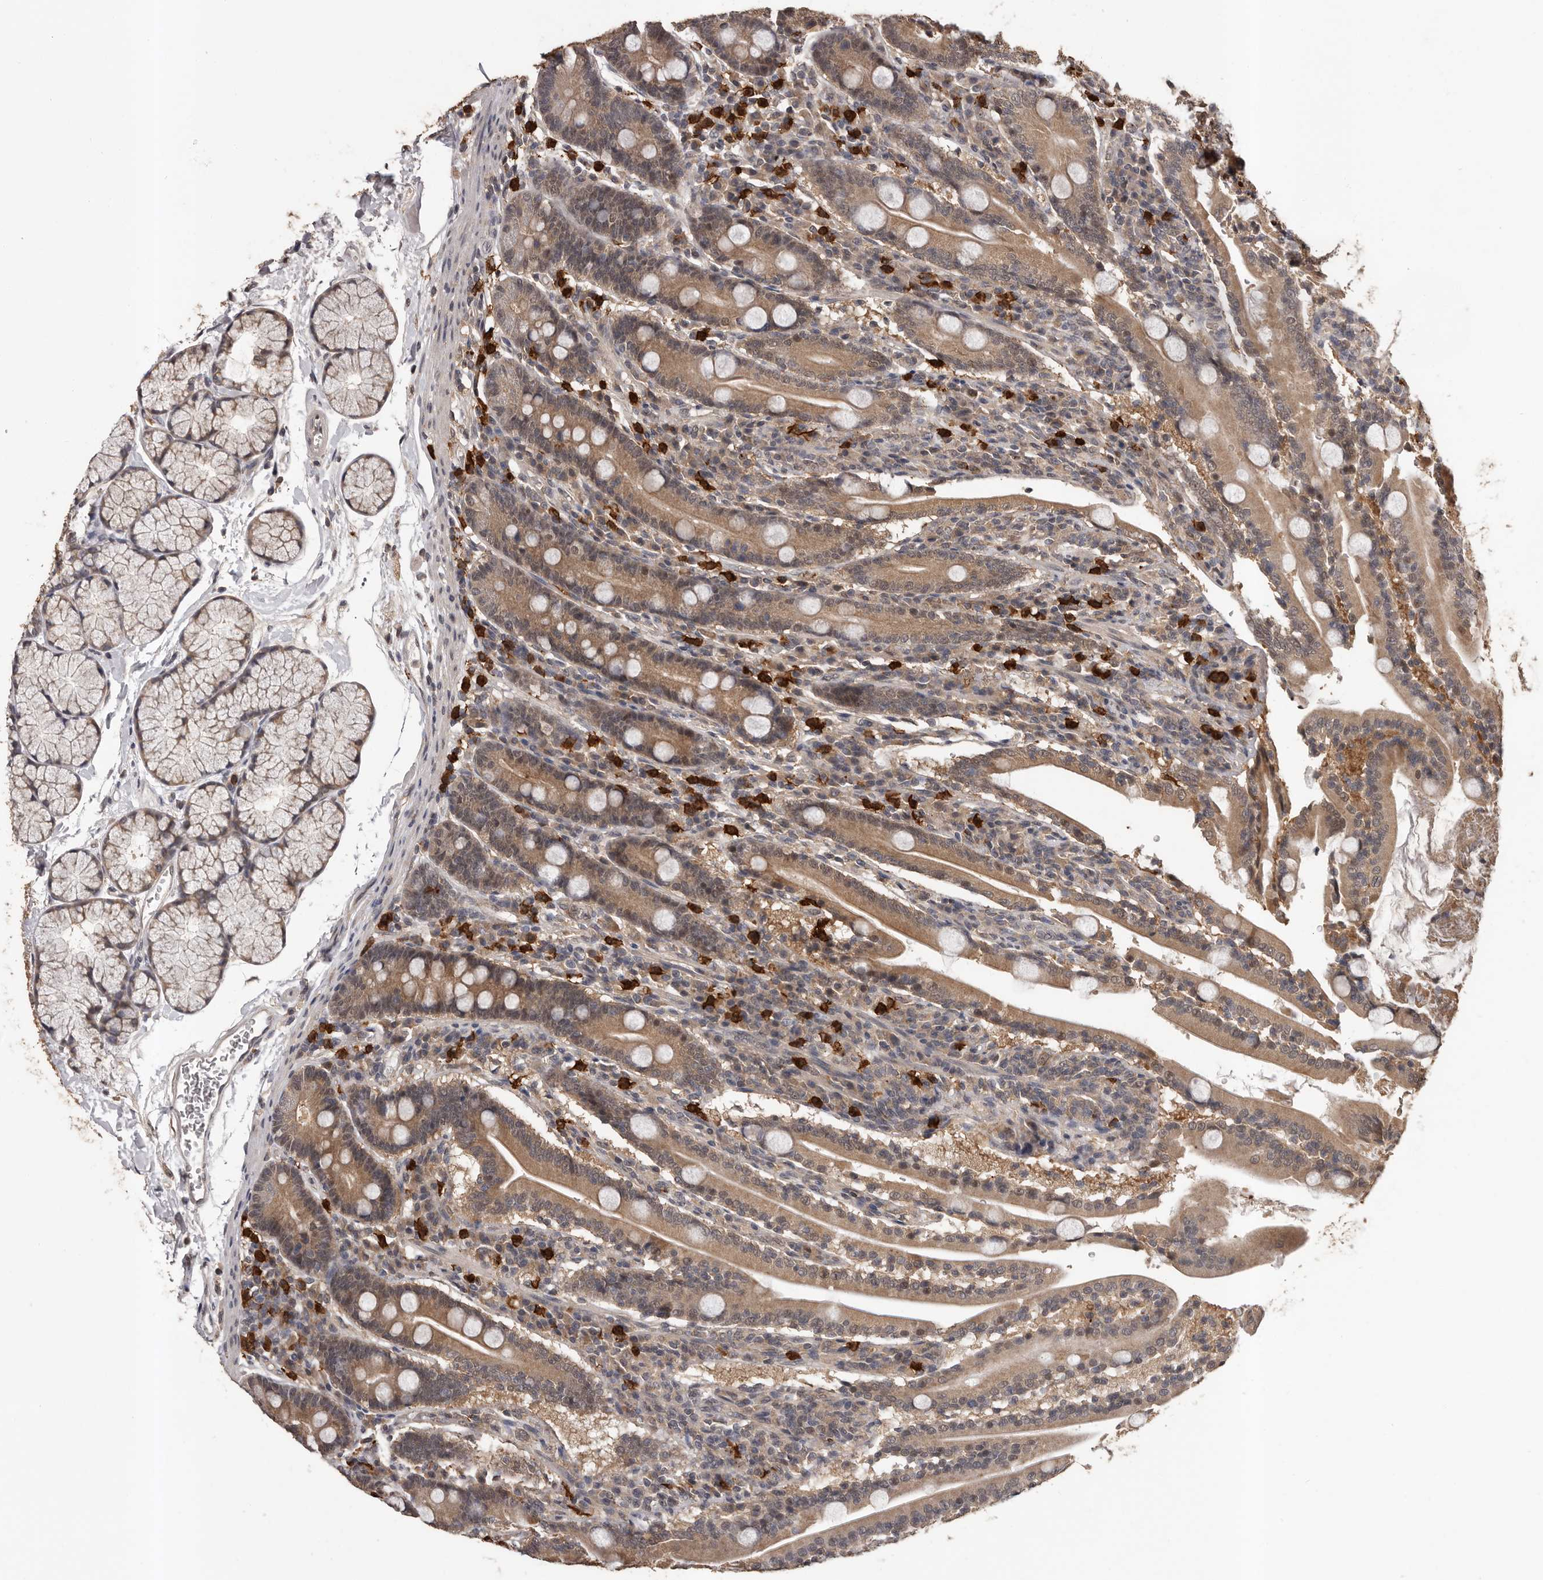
{"staining": {"intensity": "moderate", "quantity": ">75%", "location": "cytoplasmic/membranous,nuclear"}, "tissue": "duodenum", "cell_type": "Glandular cells", "image_type": "normal", "snomed": [{"axis": "morphology", "description": "Normal tissue, NOS"}, {"axis": "topography", "description": "Duodenum"}], "caption": "A photomicrograph of duodenum stained for a protein demonstrates moderate cytoplasmic/membranous,nuclear brown staining in glandular cells. The protein is stained brown, and the nuclei are stained in blue (DAB IHC with brightfield microscopy, high magnification).", "gene": "VPS37A", "patient": {"sex": "male", "age": 35}}